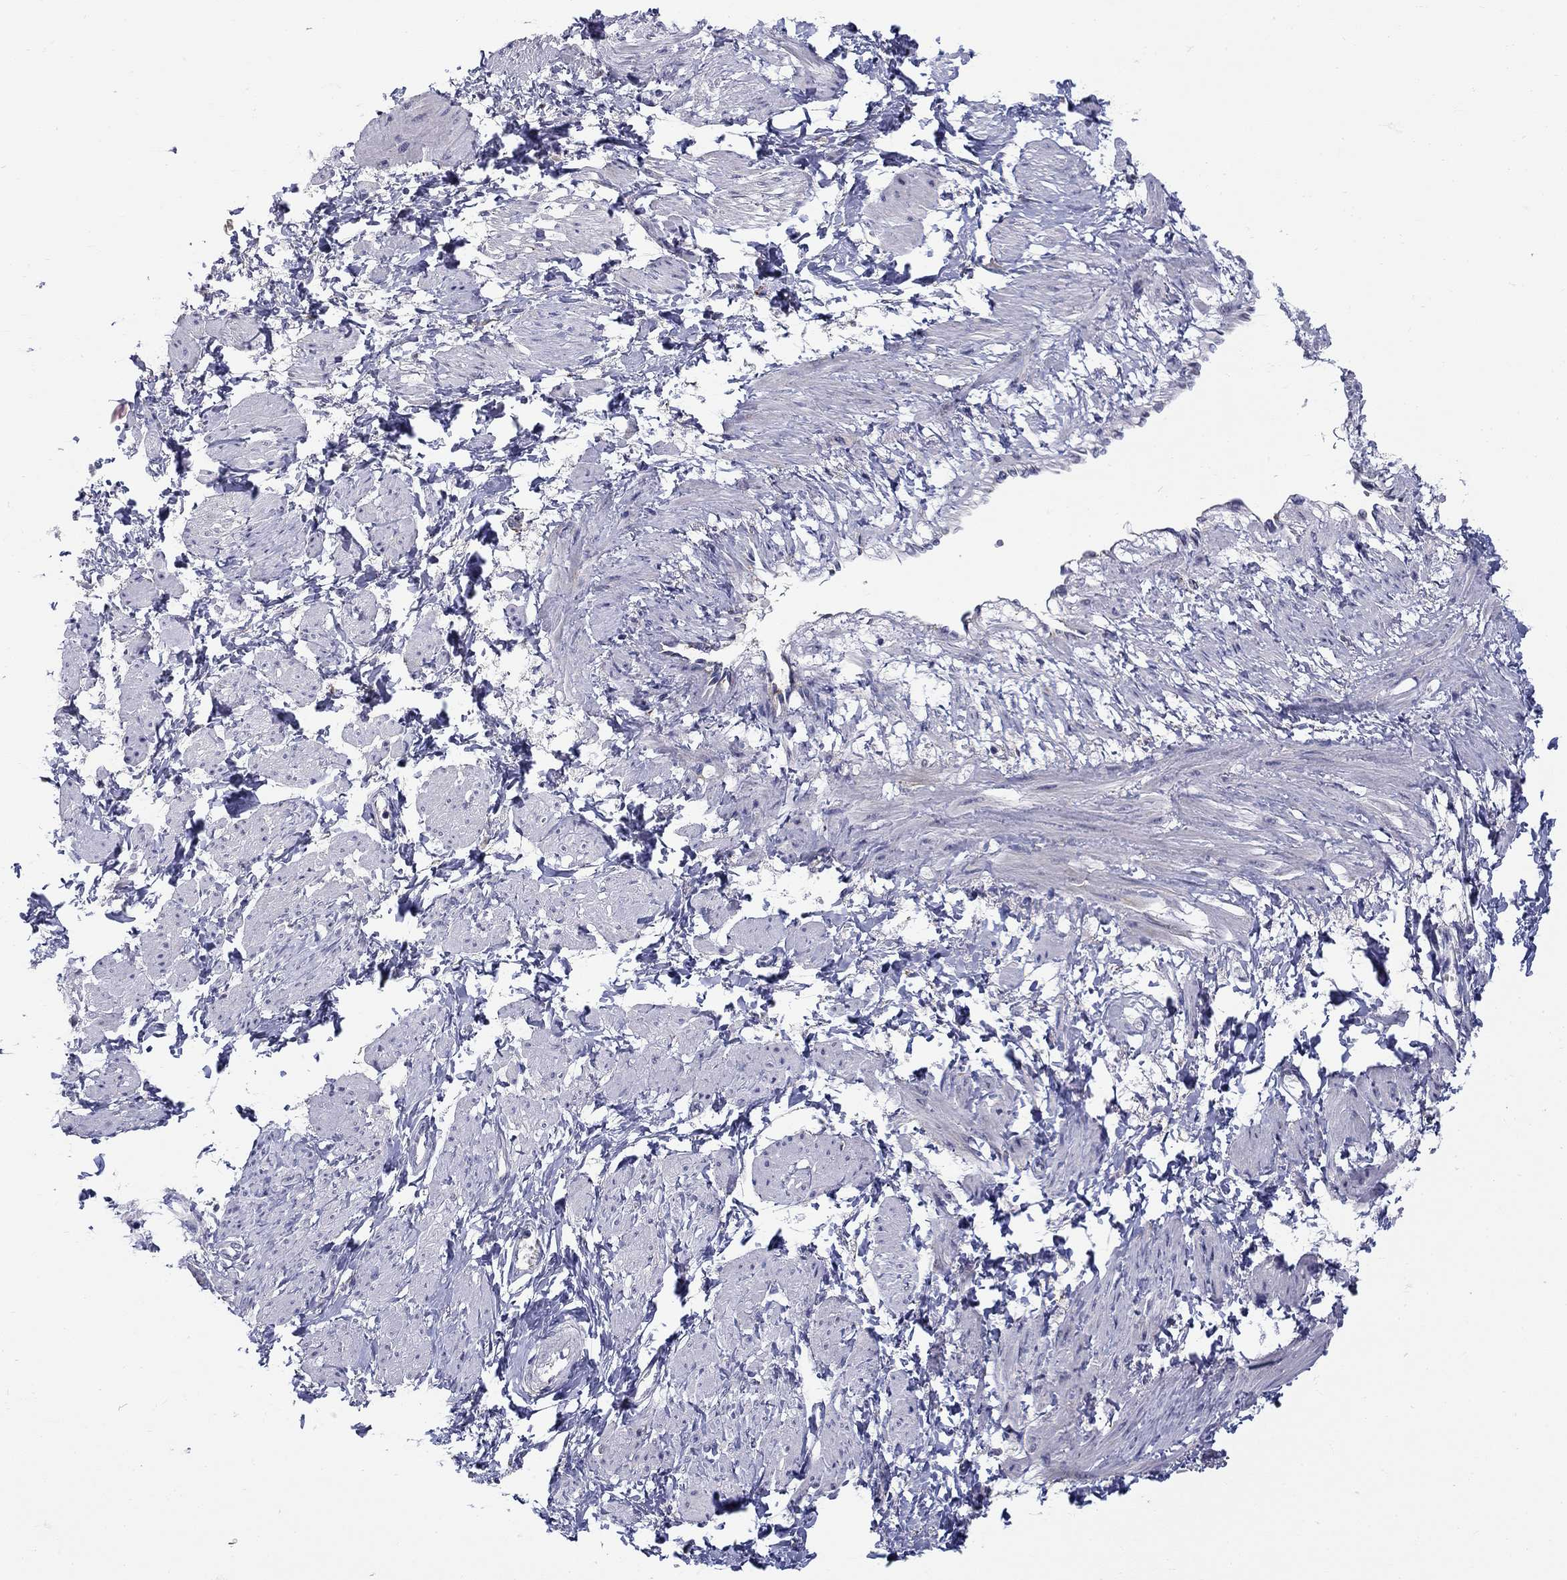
{"staining": {"intensity": "negative", "quantity": "none", "location": "none"}, "tissue": "smooth muscle", "cell_type": "Smooth muscle cells", "image_type": "normal", "snomed": [{"axis": "morphology", "description": "Normal tissue, NOS"}, {"axis": "topography", "description": "Smooth muscle"}, {"axis": "topography", "description": "Uterus"}], "caption": "IHC histopathology image of benign smooth muscle: smooth muscle stained with DAB (3,3'-diaminobenzidine) reveals no significant protein staining in smooth muscle cells. Nuclei are stained in blue.", "gene": "QRFPR", "patient": {"sex": "female", "age": 39}}